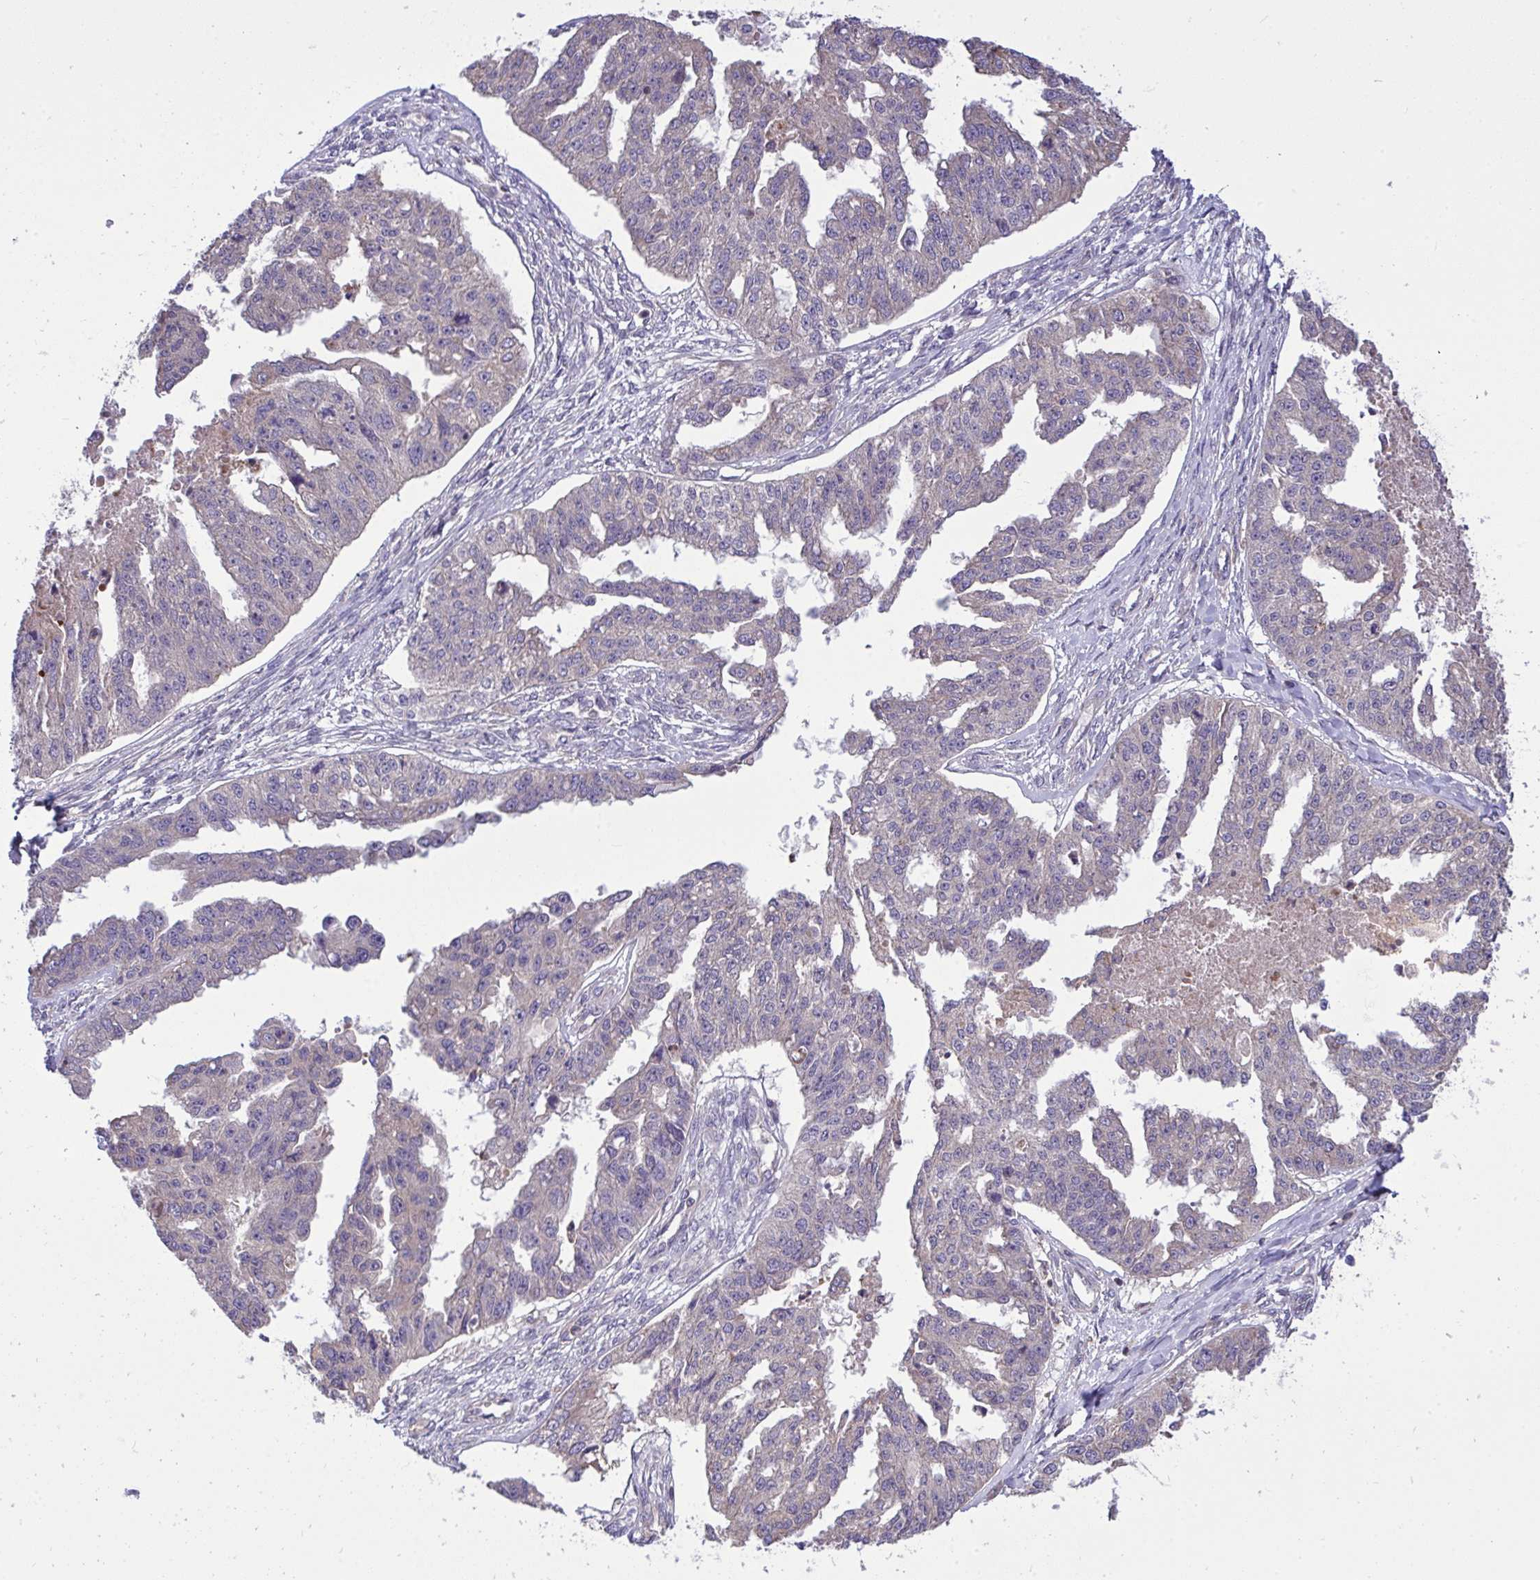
{"staining": {"intensity": "negative", "quantity": "none", "location": "none"}, "tissue": "ovarian cancer", "cell_type": "Tumor cells", "image_type": "cancer", "snomed": [{"axis": "morphology", "description": "Cystadenocarcinoma, serous, NOS"}, {"axis": "topography", "description": "Ovary"}], "caption": "A histopathology image of ovarian cancer stained for a protein demonstrates no brown staining in tumor cells.", "gene": "GRB14", "patient": {"sex": "female", "age": 58}}